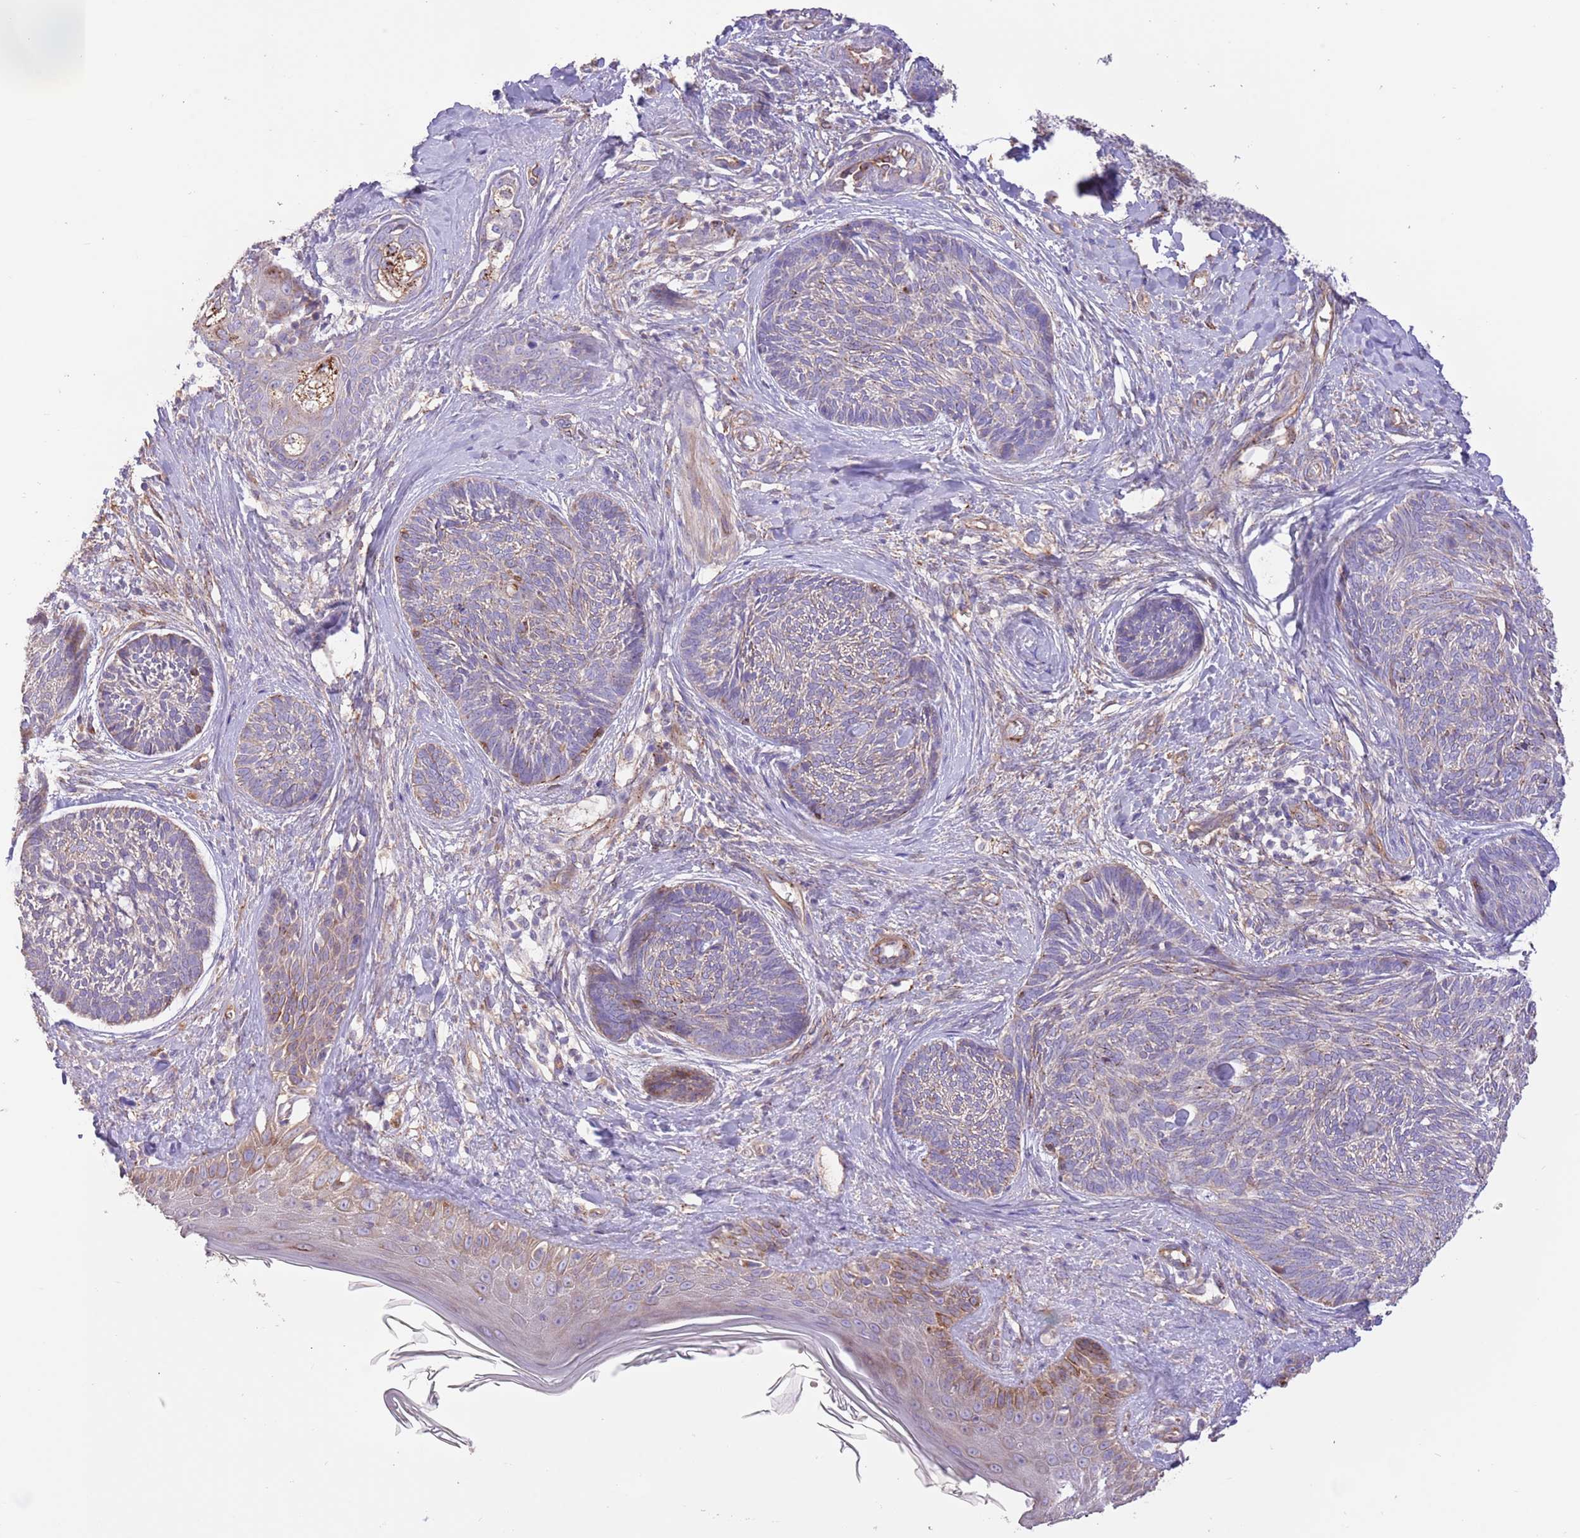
{"staining": {"intensity": "weak", "quantity": "<25%", "location": "cytoplasmic/membranous"}, "tissue": "skin cancer", "cell_type": "Tumor cells", "image_type": "cancer", "snomed": [{"axis": "morphology", "description": "Basal cell carcinoma"}, {"axis": "topography", "description": "Skin"}], "caption": "DAB immunohistochemical staining of skin cancer (basal cell carcinoma) demonstrates no significant staining in tumor cells. (DAB (3,3'-diaminobenzidine) immunohistochemistry (IHC) visualized using brightfield microscopy, high magnification).", "gene": "DOCK6", "patient": {"sex": "male", "age": 73}}